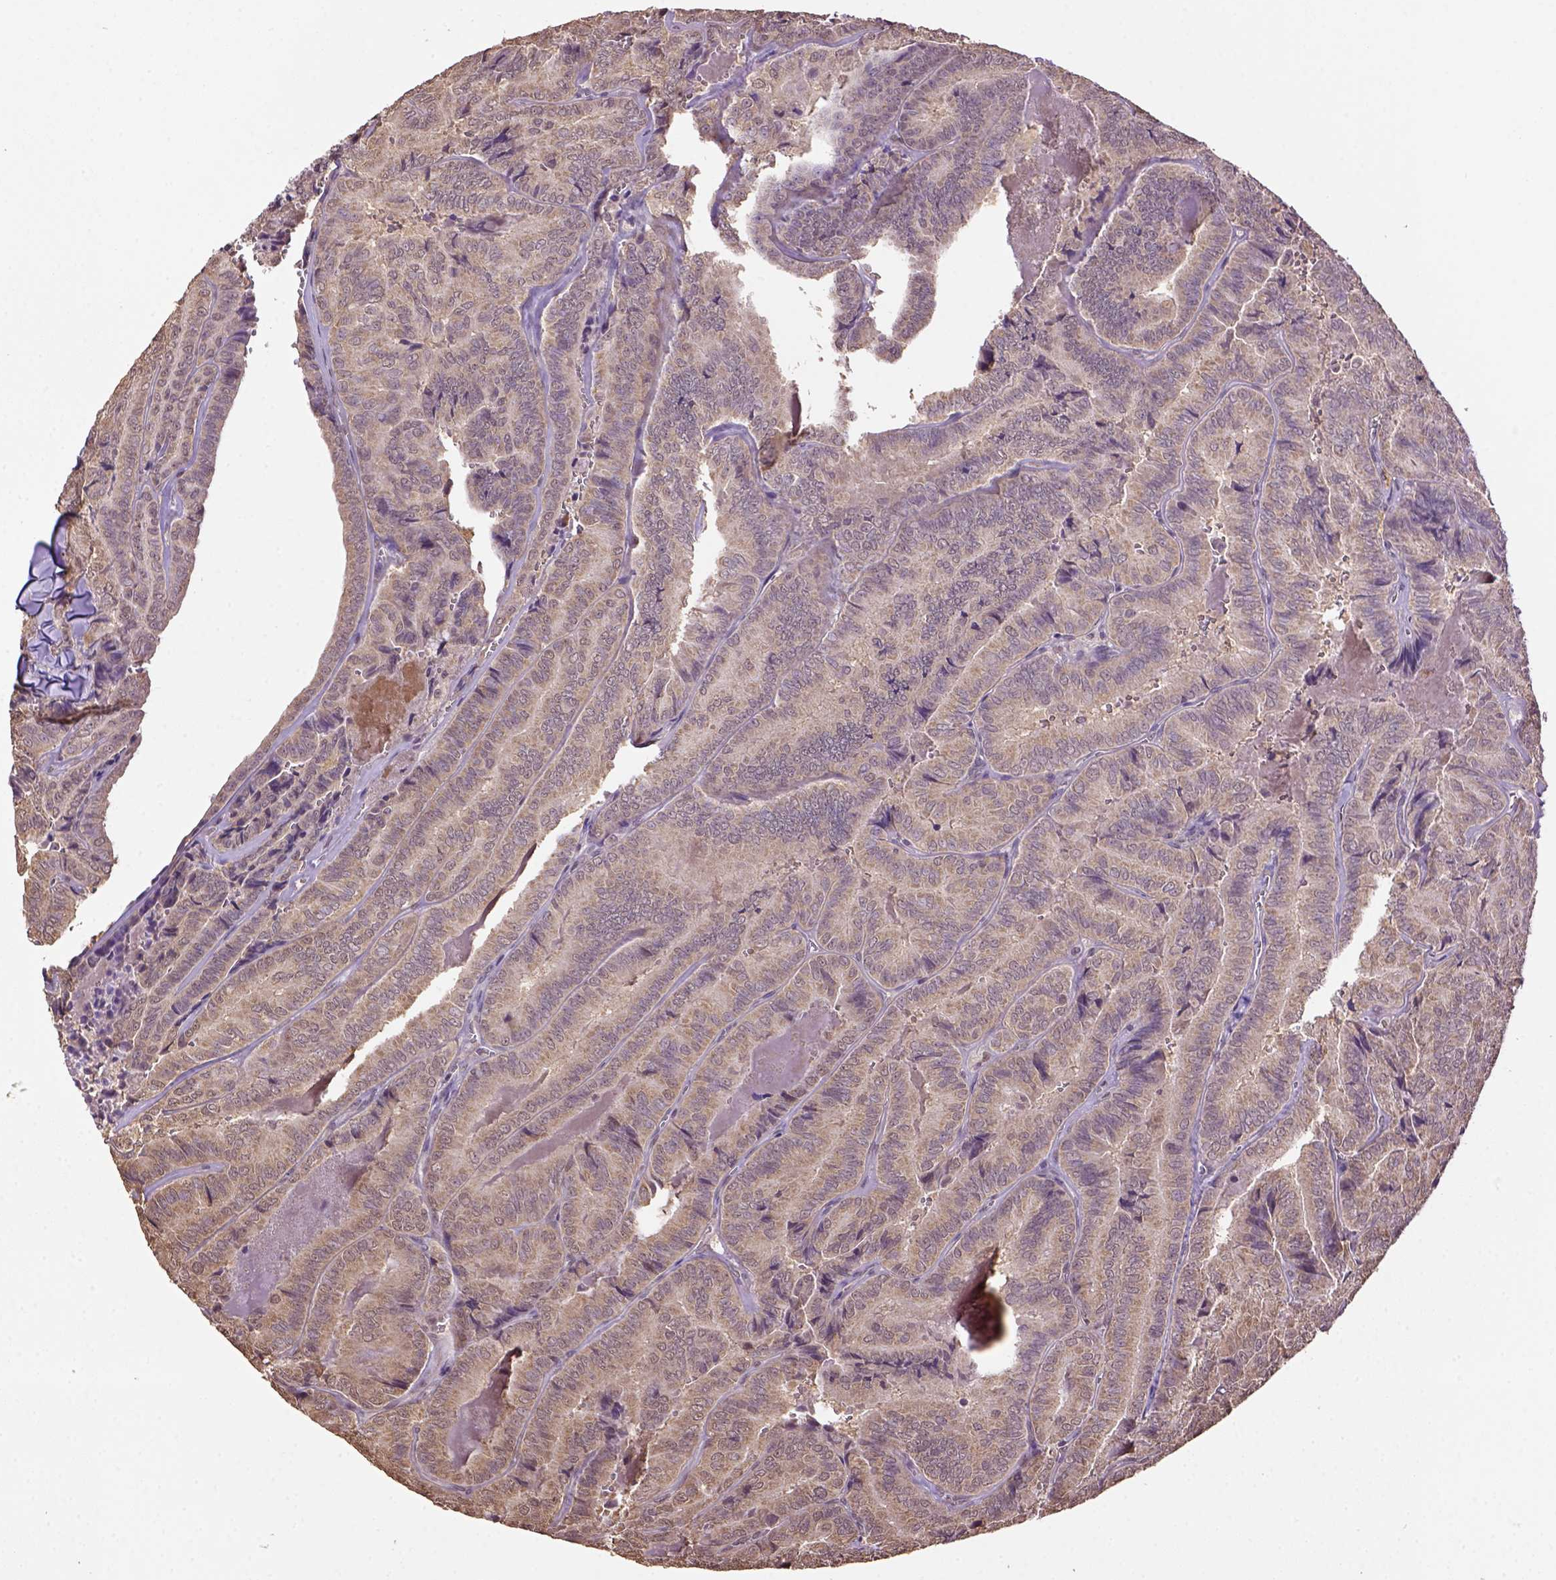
{"staining": {"intensity": "weak", "quantity": ">75%", "location": "cytoplasmic/membranous"}, "tissue": "thyroid cancer", "cell_type": "Tumor cells", "image_type": "cancer", "snomed": [{"axis": "morphology", "description": "Papillary adenocarcinoma, NOS"}, {"axis": "topography", "description": "Thyroid gland"}], "caption": "A low amount of weak cytoplasmic/membranous positivity is seen in about >75% of tumor cells in thyroid papillary adenocarcinoma tissue. Nuclei are stained in blue.", "gene": "WDR17", "patient": {"sex": "female", "age": 75}}